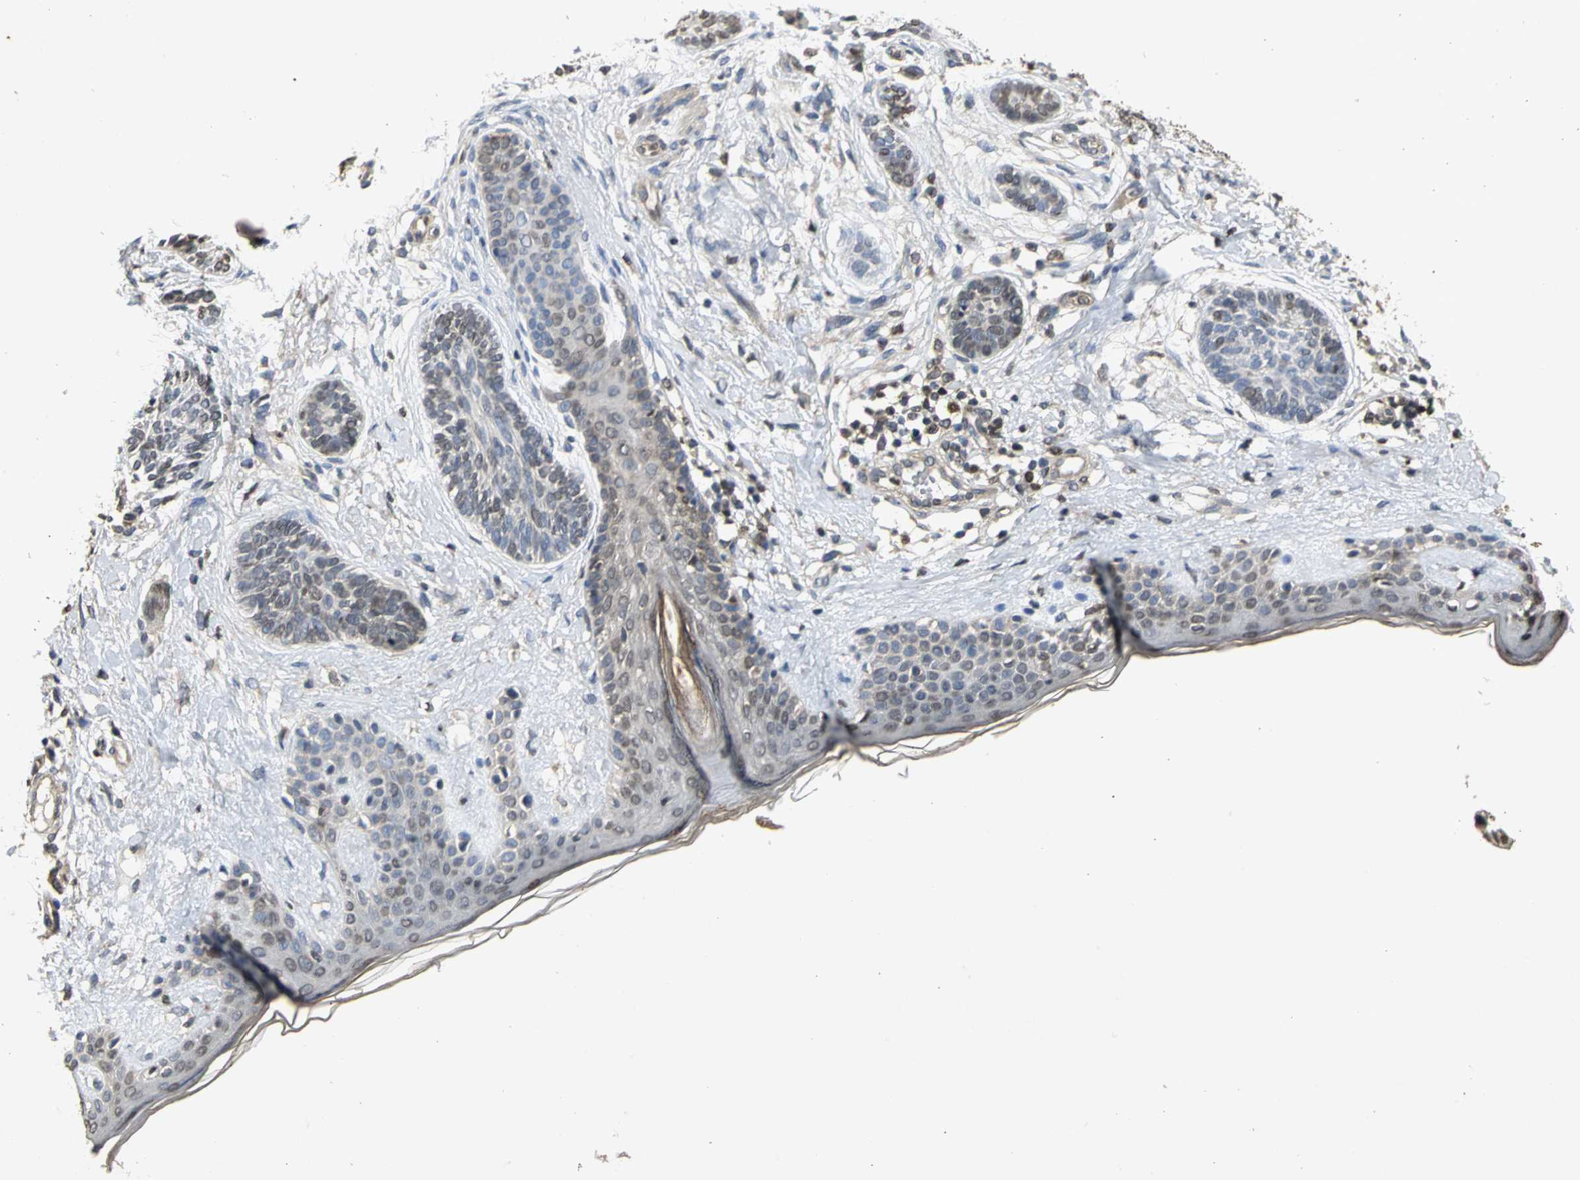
{"staining": {"intensity": "moderate", "quantity": "25%-75%", "location": "cytoplasmic/membranous,nuclear"}, "tissue": "skin cancer", "cell_type": "Tumor cells", "image_type": "cancer", "snomed": [{"axis": "morphology", "description": "Normal tissue, NOS"}, {"axis": "morphology", "description": "Basal cell carcinoma"}, {"axis": "topography", "description": "Skin"}], "caption": "Human skin cancer (basal cell carcinoma) stained for a protein (brown) exhibits moderate cytoplasmic/membranous and nuclear positive expression in about 25%-75% of tumor cells.", "gene": "AHR", "patient": {"sex": "male", "age": 63}}